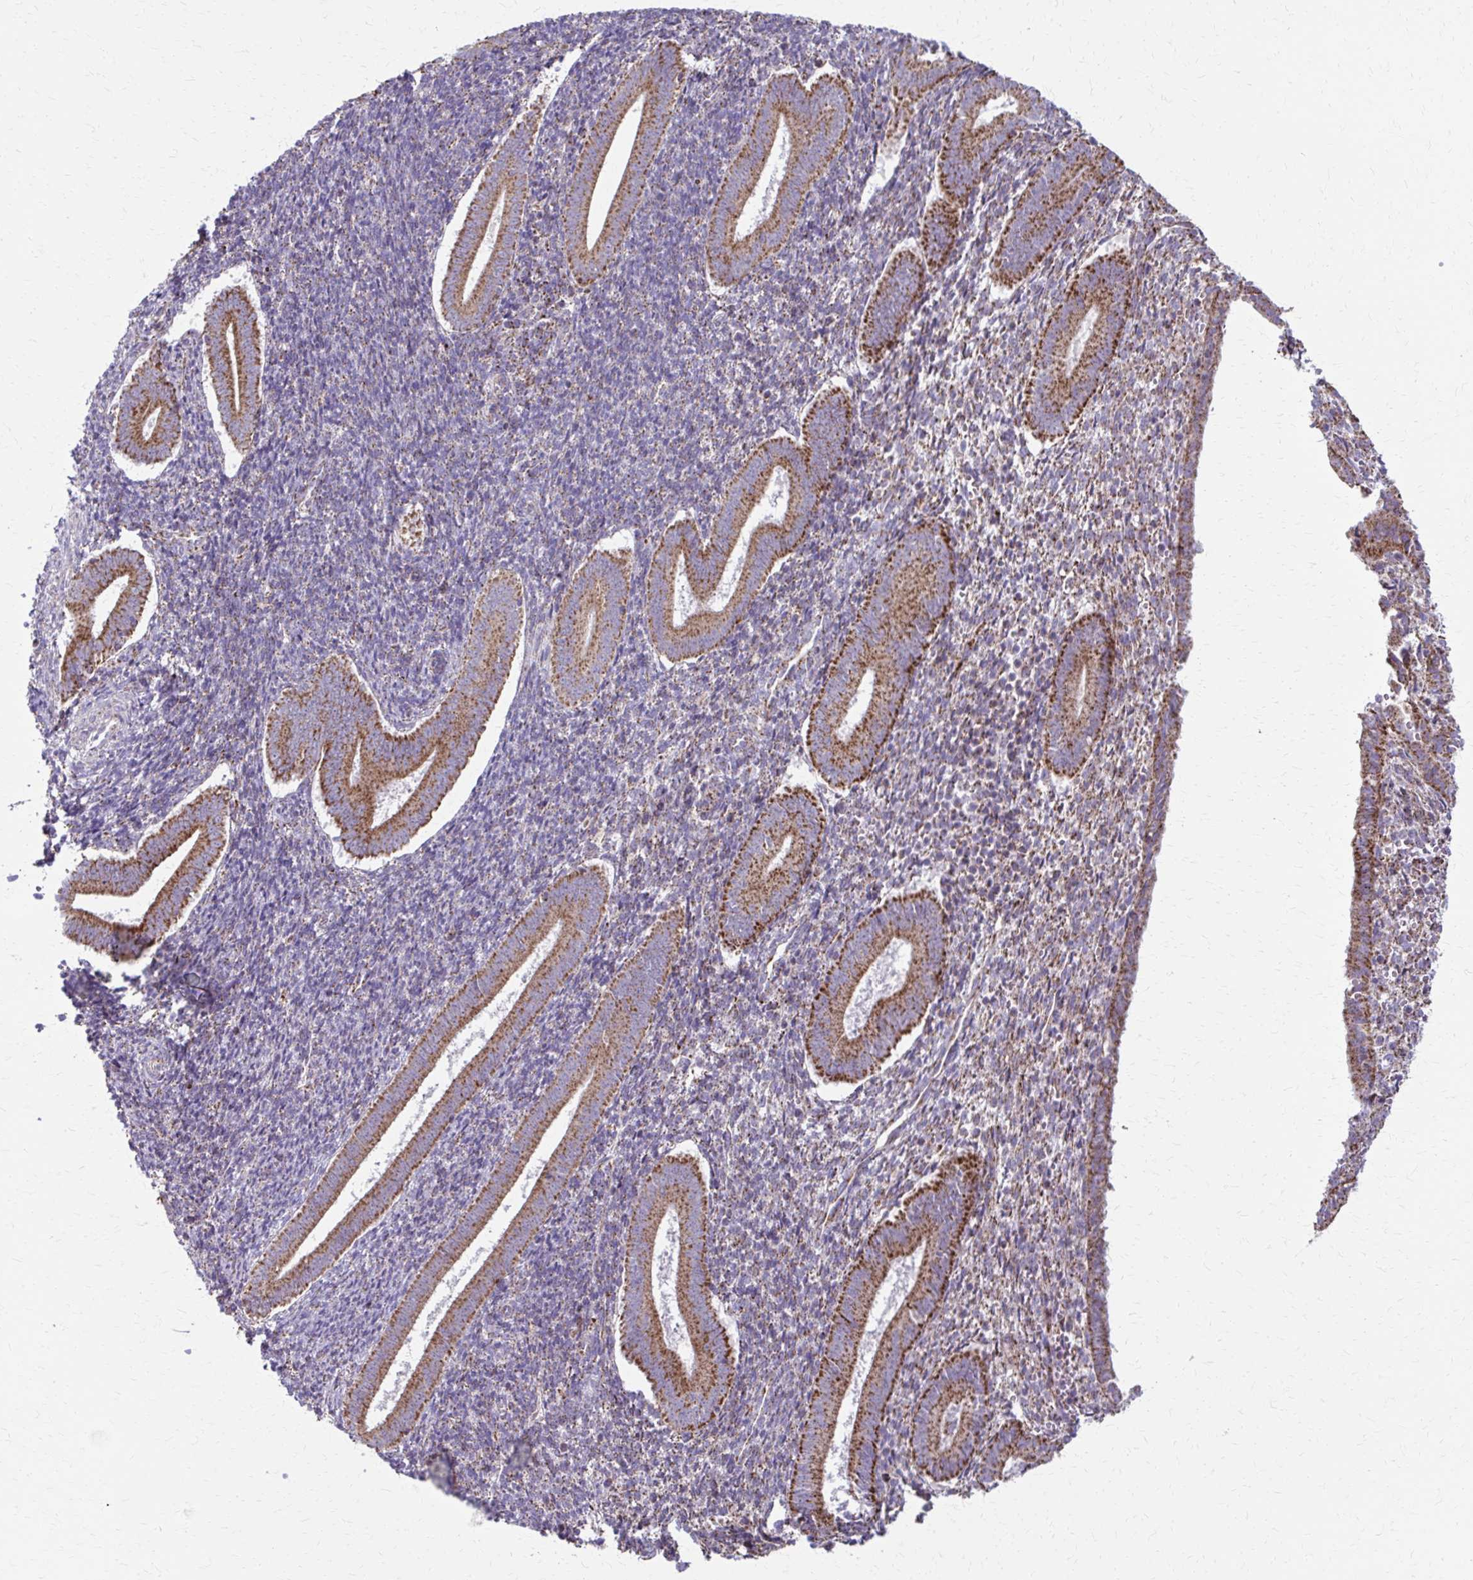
{"staining": {"intensity": "moderate", "quantity": ">75%", "location": "cytoplasmic/membranous"}, "tissue": "endometrium", "cell_type": "Cells in endometrial stroma", "image_type": "normal", "snomed": [{"axis": "morphology", "description": "Normal tissue, NOS"}, {"axis": "topography", "description": "Endometrium"}], "caption": "Benign endometrium reveals moderate cytoplasmic/membranous staining in approximately >75% of cells in endometrial stroma.", "gene": "TVP23A", "patient": {"sex": "female", "age": 25}}